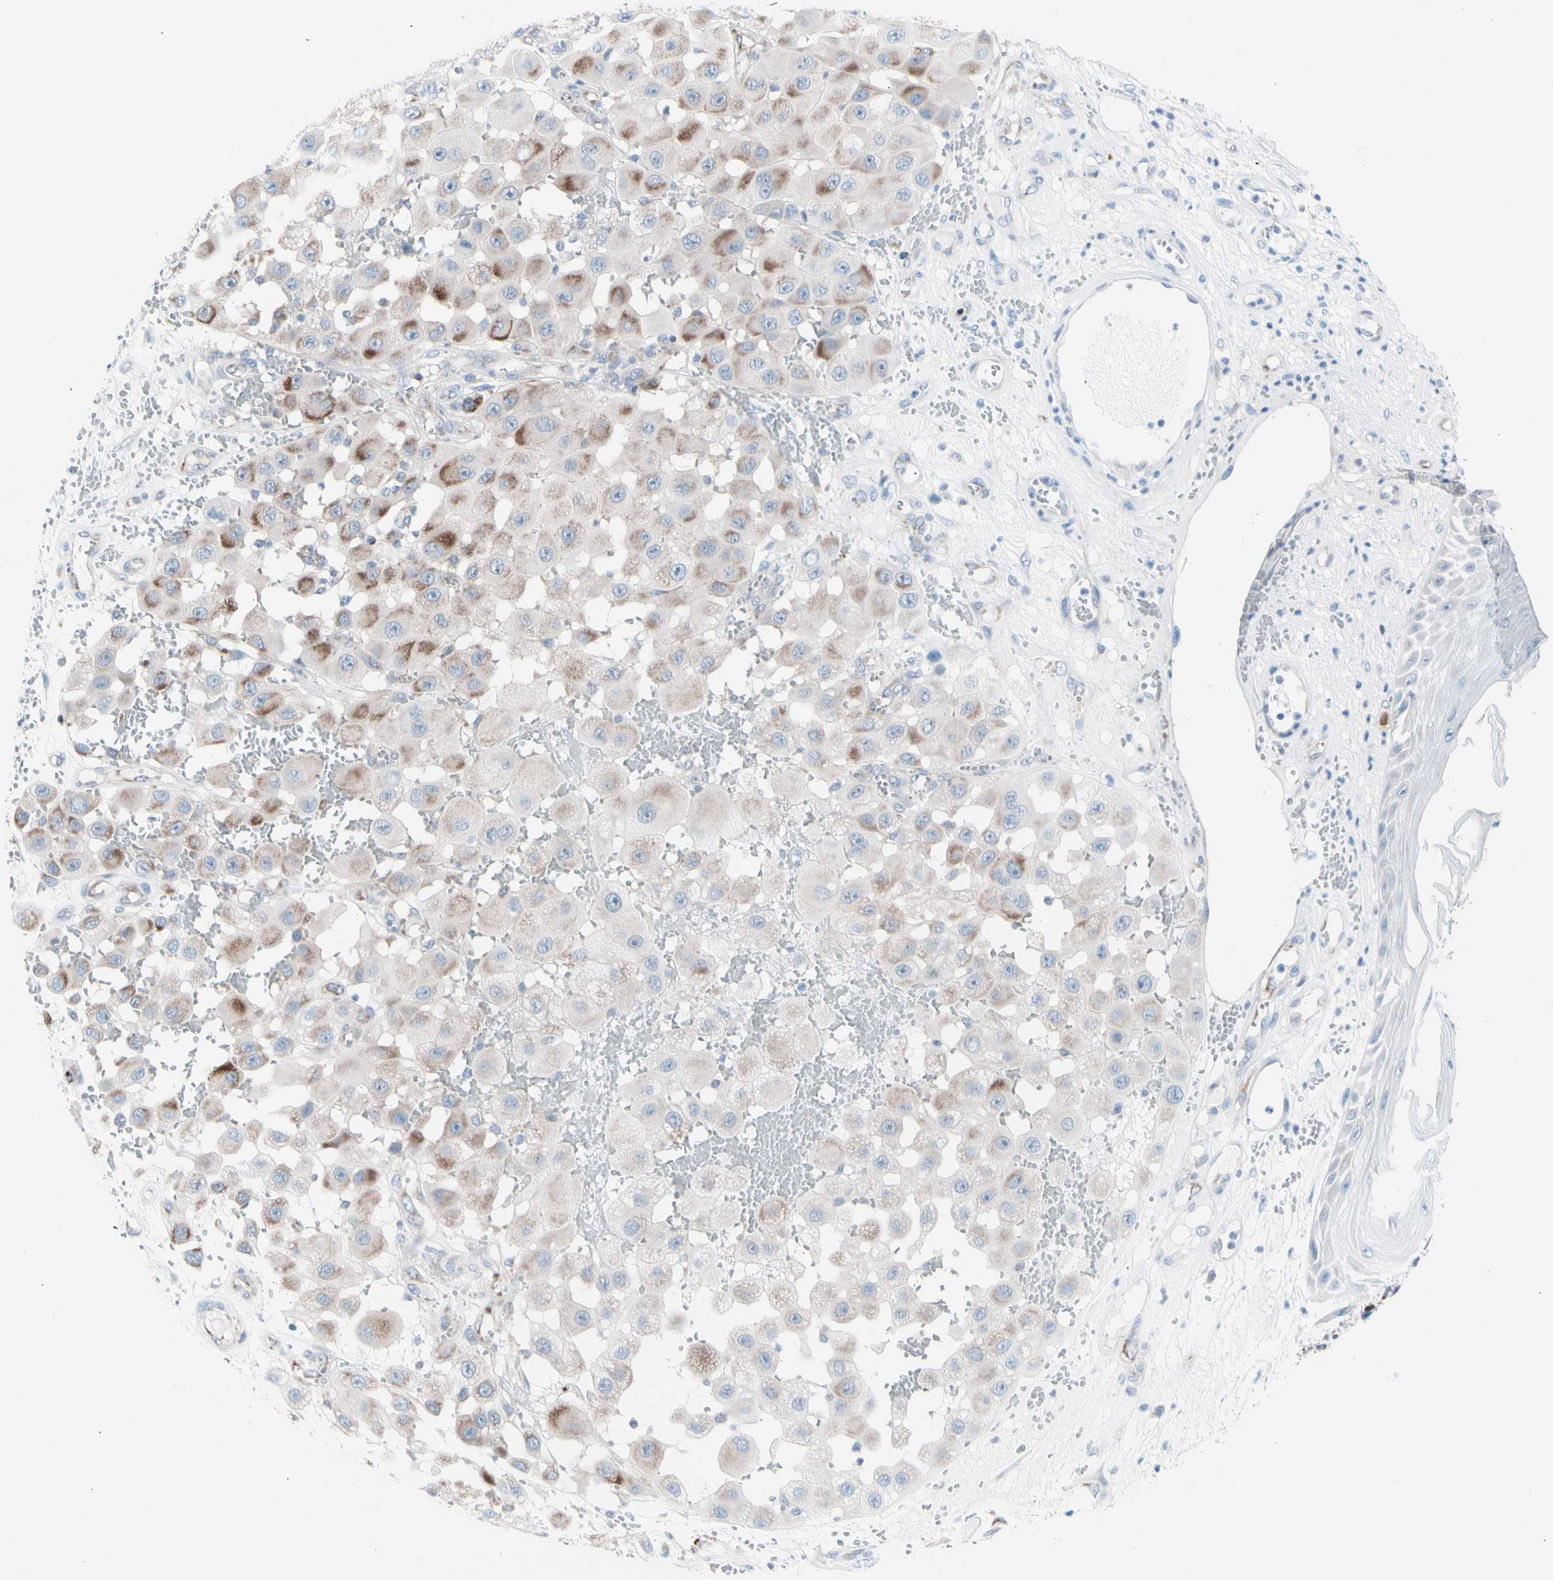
{"staining": {"intensity": "moderate", "quantity": ">75%", "location": "cytoplasmic/membranous"}, "tissue": "melanoma", "cell_type": "Tumor cells", "image_type": "cancer", "snomed": [{"axis": "morphology", "description": "Malignant melanoma, NOS"}, {"axis": "topography", "description": "Skin"}], "caption": "High-magnification brightfield microscopy of melanoma stained with DAB (brown) and counterstained with hematoxylin (blue). tumor cells exhibit moderate cytoplasmic/membranous expression is seen in about>75% of cells. Using DAB (3,3'-diaminobenzidine) (brown) and hematoxylin (blue) stains, captured at high magnification using brightfield microscopy.", "gene": "HK1", "patient": {"sex": "female", "age": 81}}